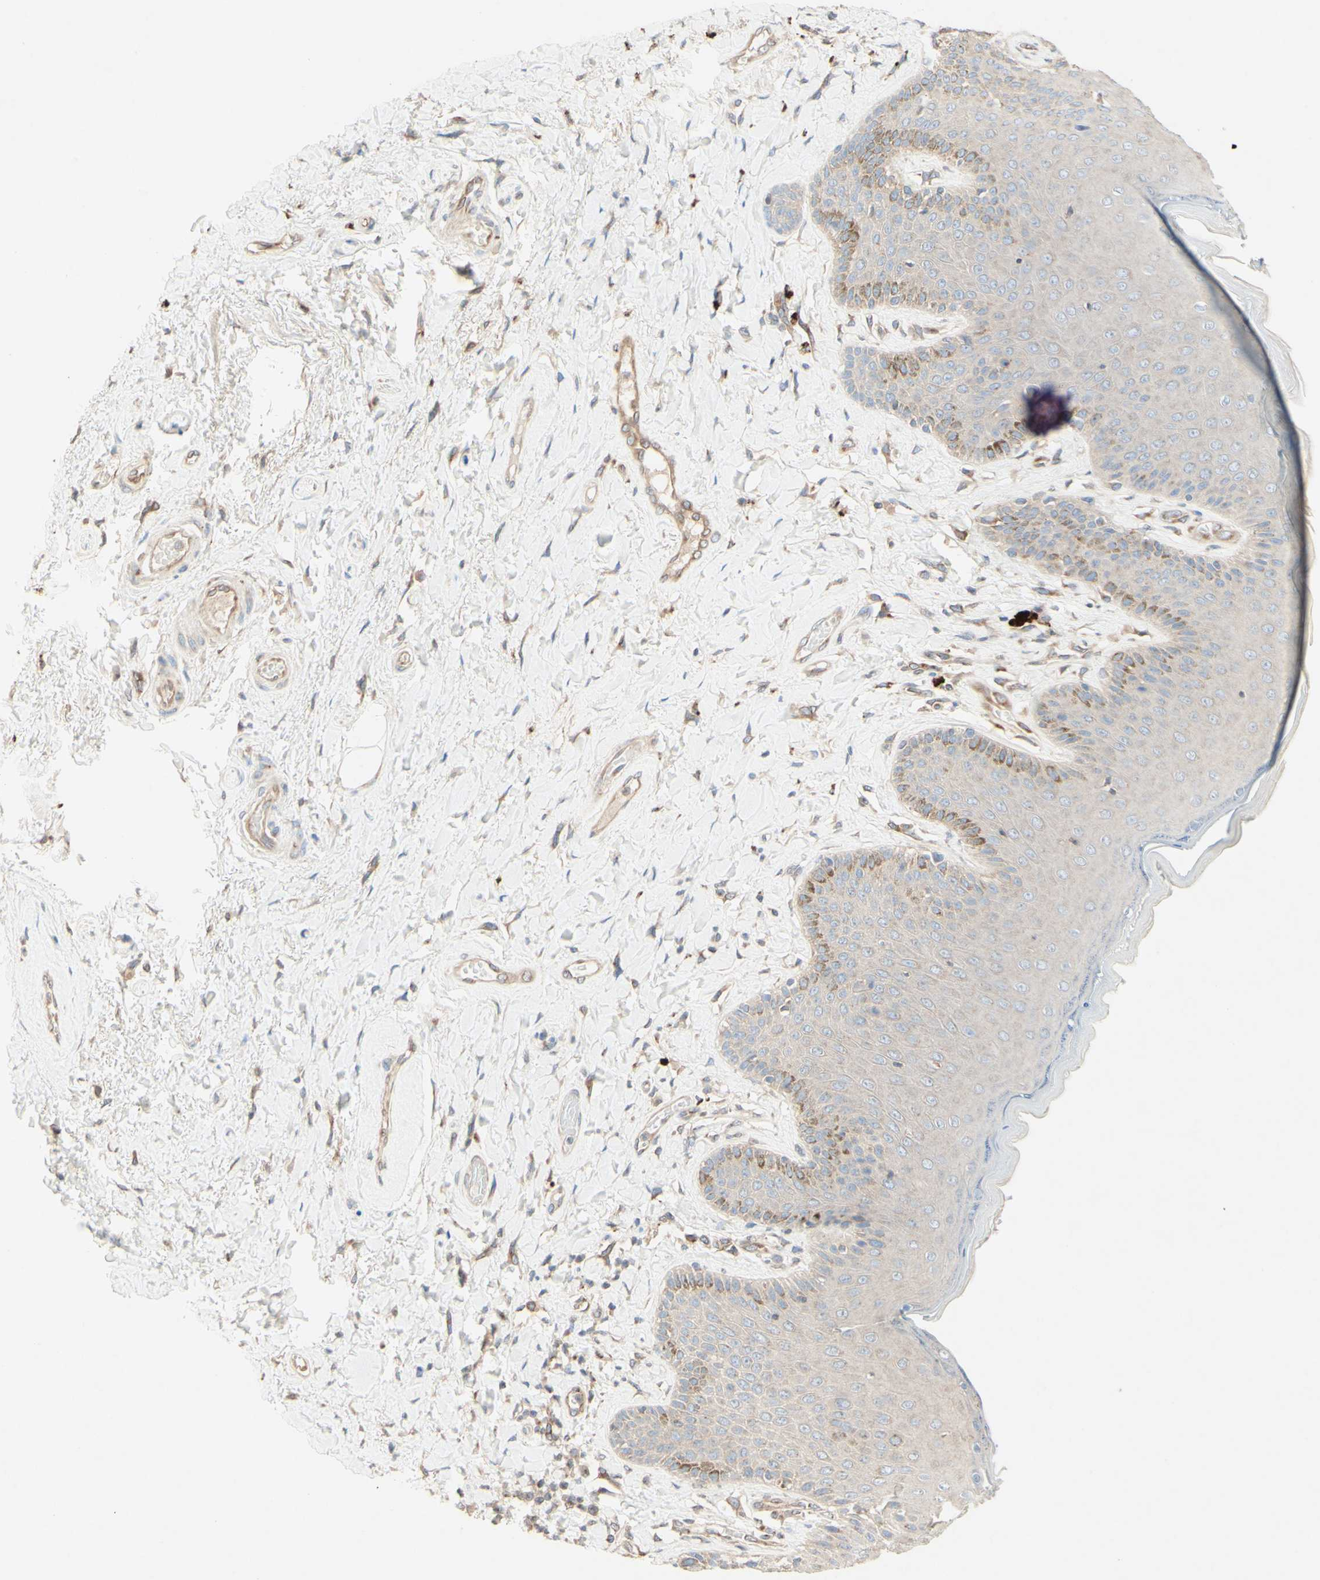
{"staining": {"intensity": "moderate", "quantity": "<25%", "location": "cytoplasmic/membranous"}, "tissue": "skin", "cell_type": "Epidermal cells", "image_type": "normal", "snomed": [{"axis": "morphology", "description": "Normal tissue, NOS"}, {"axis": "topography", "description": "Anal"}], "caption": "Immunohistochemistry (IHC) photomicrograph of benign skin stained for a protein (brown), which displays low levels of moderate cytoplasmic/membranous positivity in about <25% of epidermal cells.", "gene": "MTM1", "patient": {"sex": "male", "age": 69}}